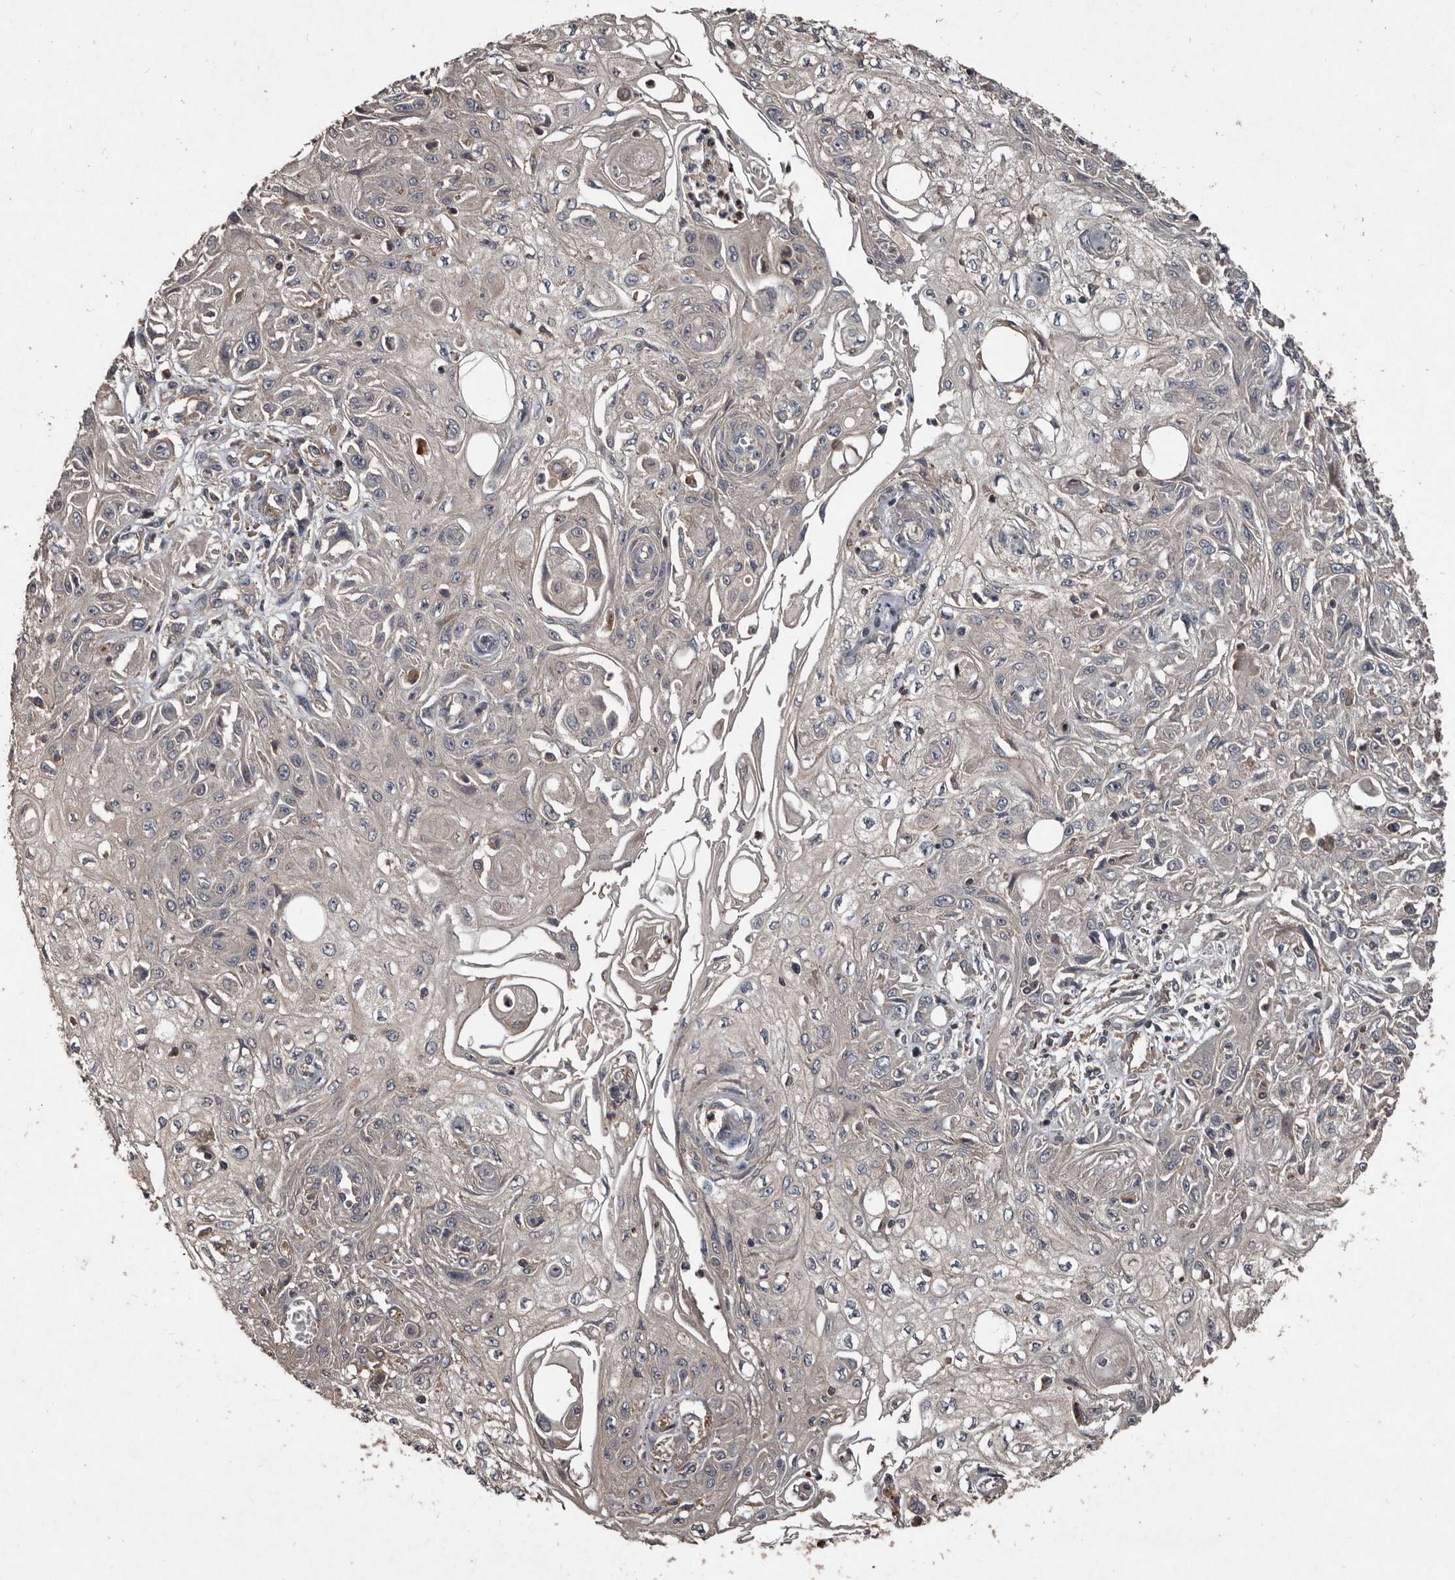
{"staining": {"intensity": "negative", "quantity": "none", "location": "none"}, "tissue": "skin cancer", "cell_type": "Tumor cells", "image_type": "cancer", "snomed": [{"axis": "morphology", "description": "Squamous cell carcinoma, NOS"}, {"axis": "morphology", "description": "Squamous cell carcinoma, metastatic, NOS"}, {"axis": "topography", "description": "Skin"}, {"axis": "topography", "description": "Lymph node"}], "caption": "Protein analysis of skin cancer (squamous cell carcinoma) displays no significant staining in tumor cells. The staining is performed using DAB (3,3'-diaminobenzidine) brown chromogen with nuclei counter-stained in using hematoxylin.", "gene": "GREB1", "patient": {"sex": "male", "age": 75}}